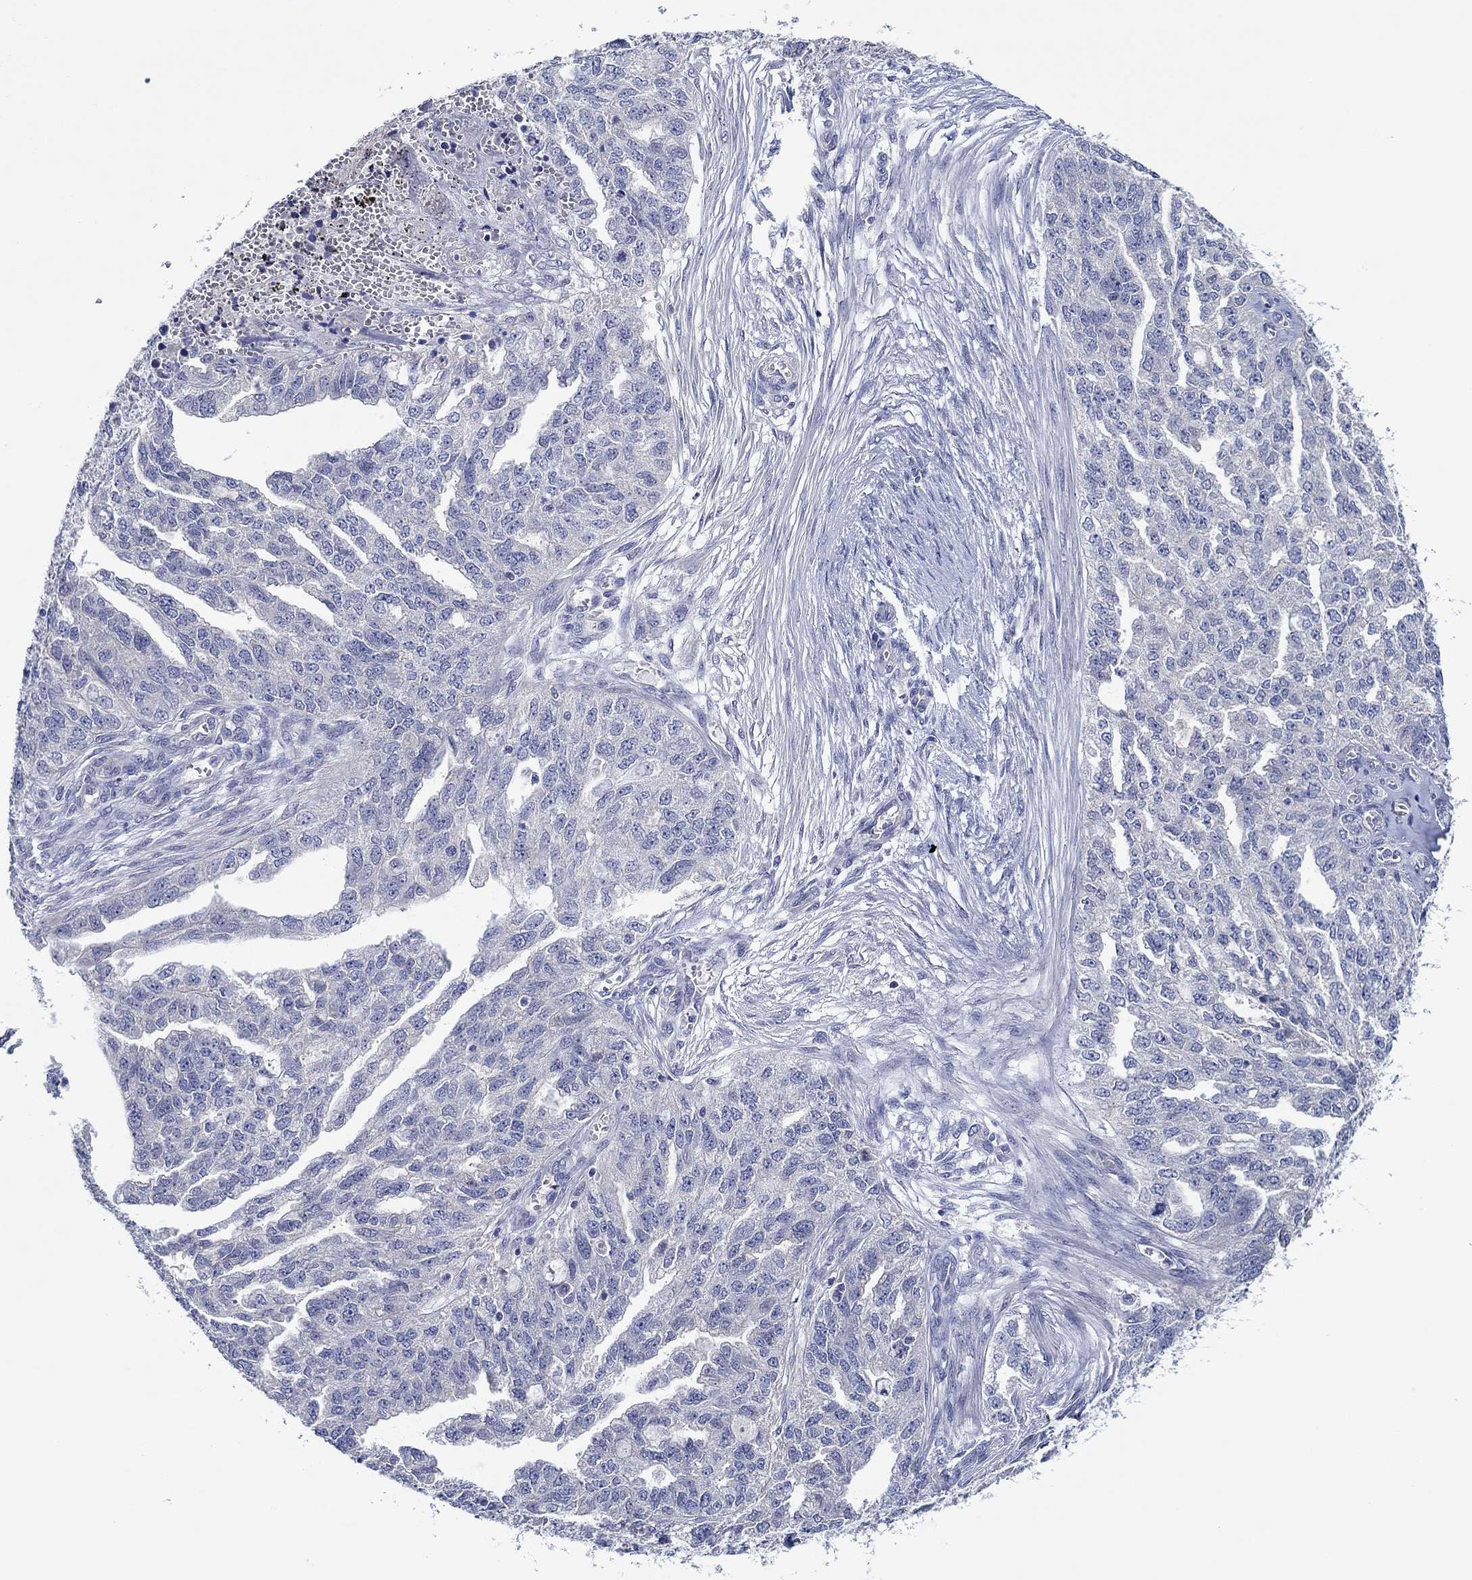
{"staining": {"intensity": "negative", "quantity": "none", "location": "none"}, "tissue": "ovarian cancer", "cell_type": "Tumor cells", "image_type": "cancer", "snomed": [{"axis": "morphology", "description": "Cystadenocarcinoma, serous, NOS"}, {"axis": "topography", "description": "Ovary"}], "caption": "Tumor cells are negative for protein expression in human ovarian serous cystadenocarcinoma.", "gene": "CHIT1", "patient": {"sex": "female", "age": 51}}